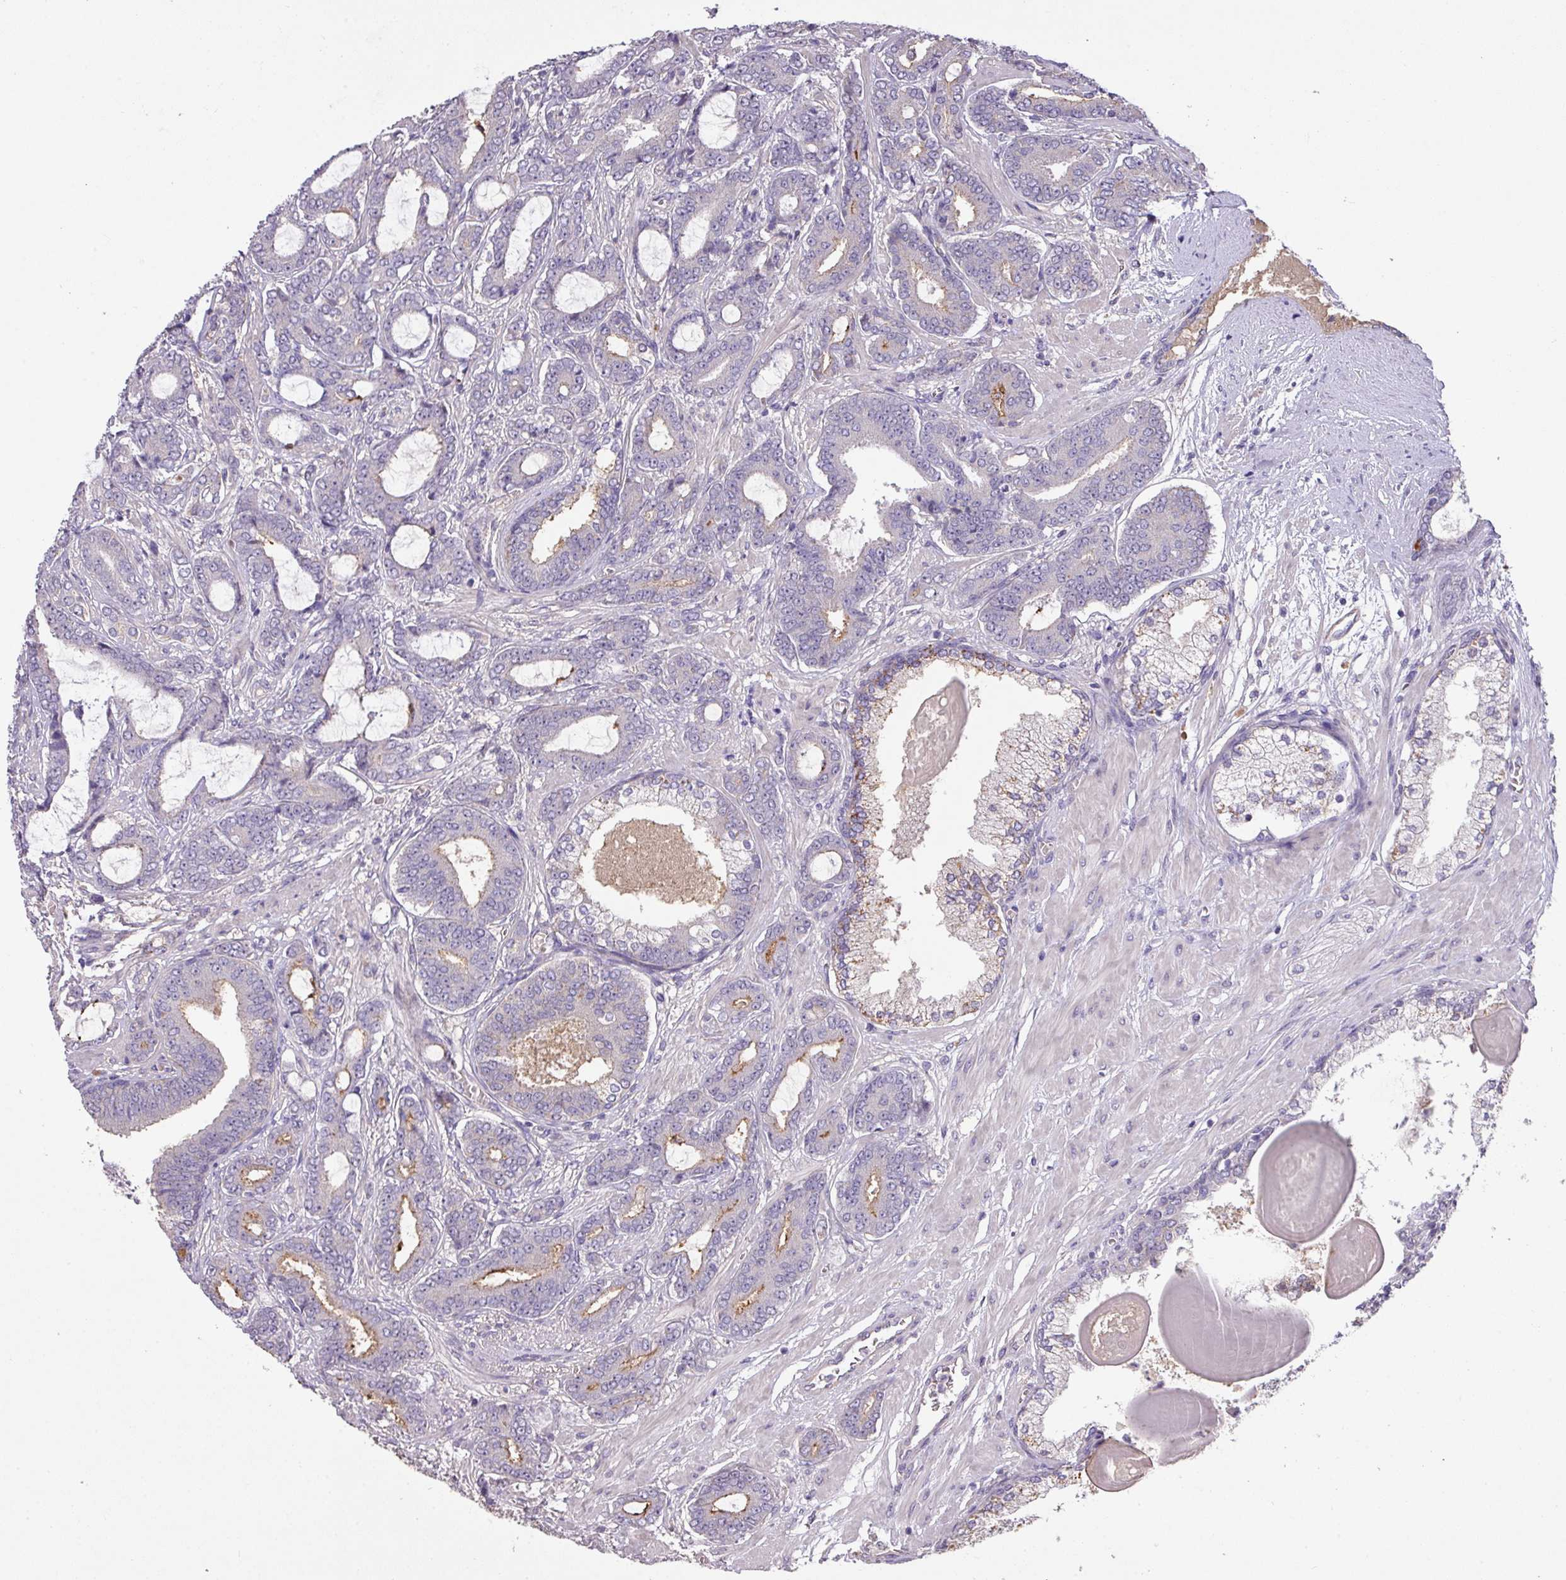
{"staining": {"intensity": "moderate", "quantity": "<25%", "location": "cytoplasmic/membranous"}, "tissue": "prostate cancer", "cell_type": "Tumor cells", "image_type": "cancer", "snomed": [{"axis": "morphology", "description": "Adenocarcinoma, Low grade"}, {"axis": "topography", "description": "Prostate and seminal vesicle, NOS"}], "caption": "Immunohistochemical staining of prostate cancer (low-grade adenocarcinoma) reveals low levels of moderate cytoplasmic/membranous staining in about <25% of tumor cells. The staining was performed using DAB (3,3'-diaminobenzidine) to visualize the protein expression in brown, while the nuclei were stained in blue with hematoxylin (Magnification: 20x).", "gene": "PRADC1", "patient": {"sex": "male", "age": 61}}